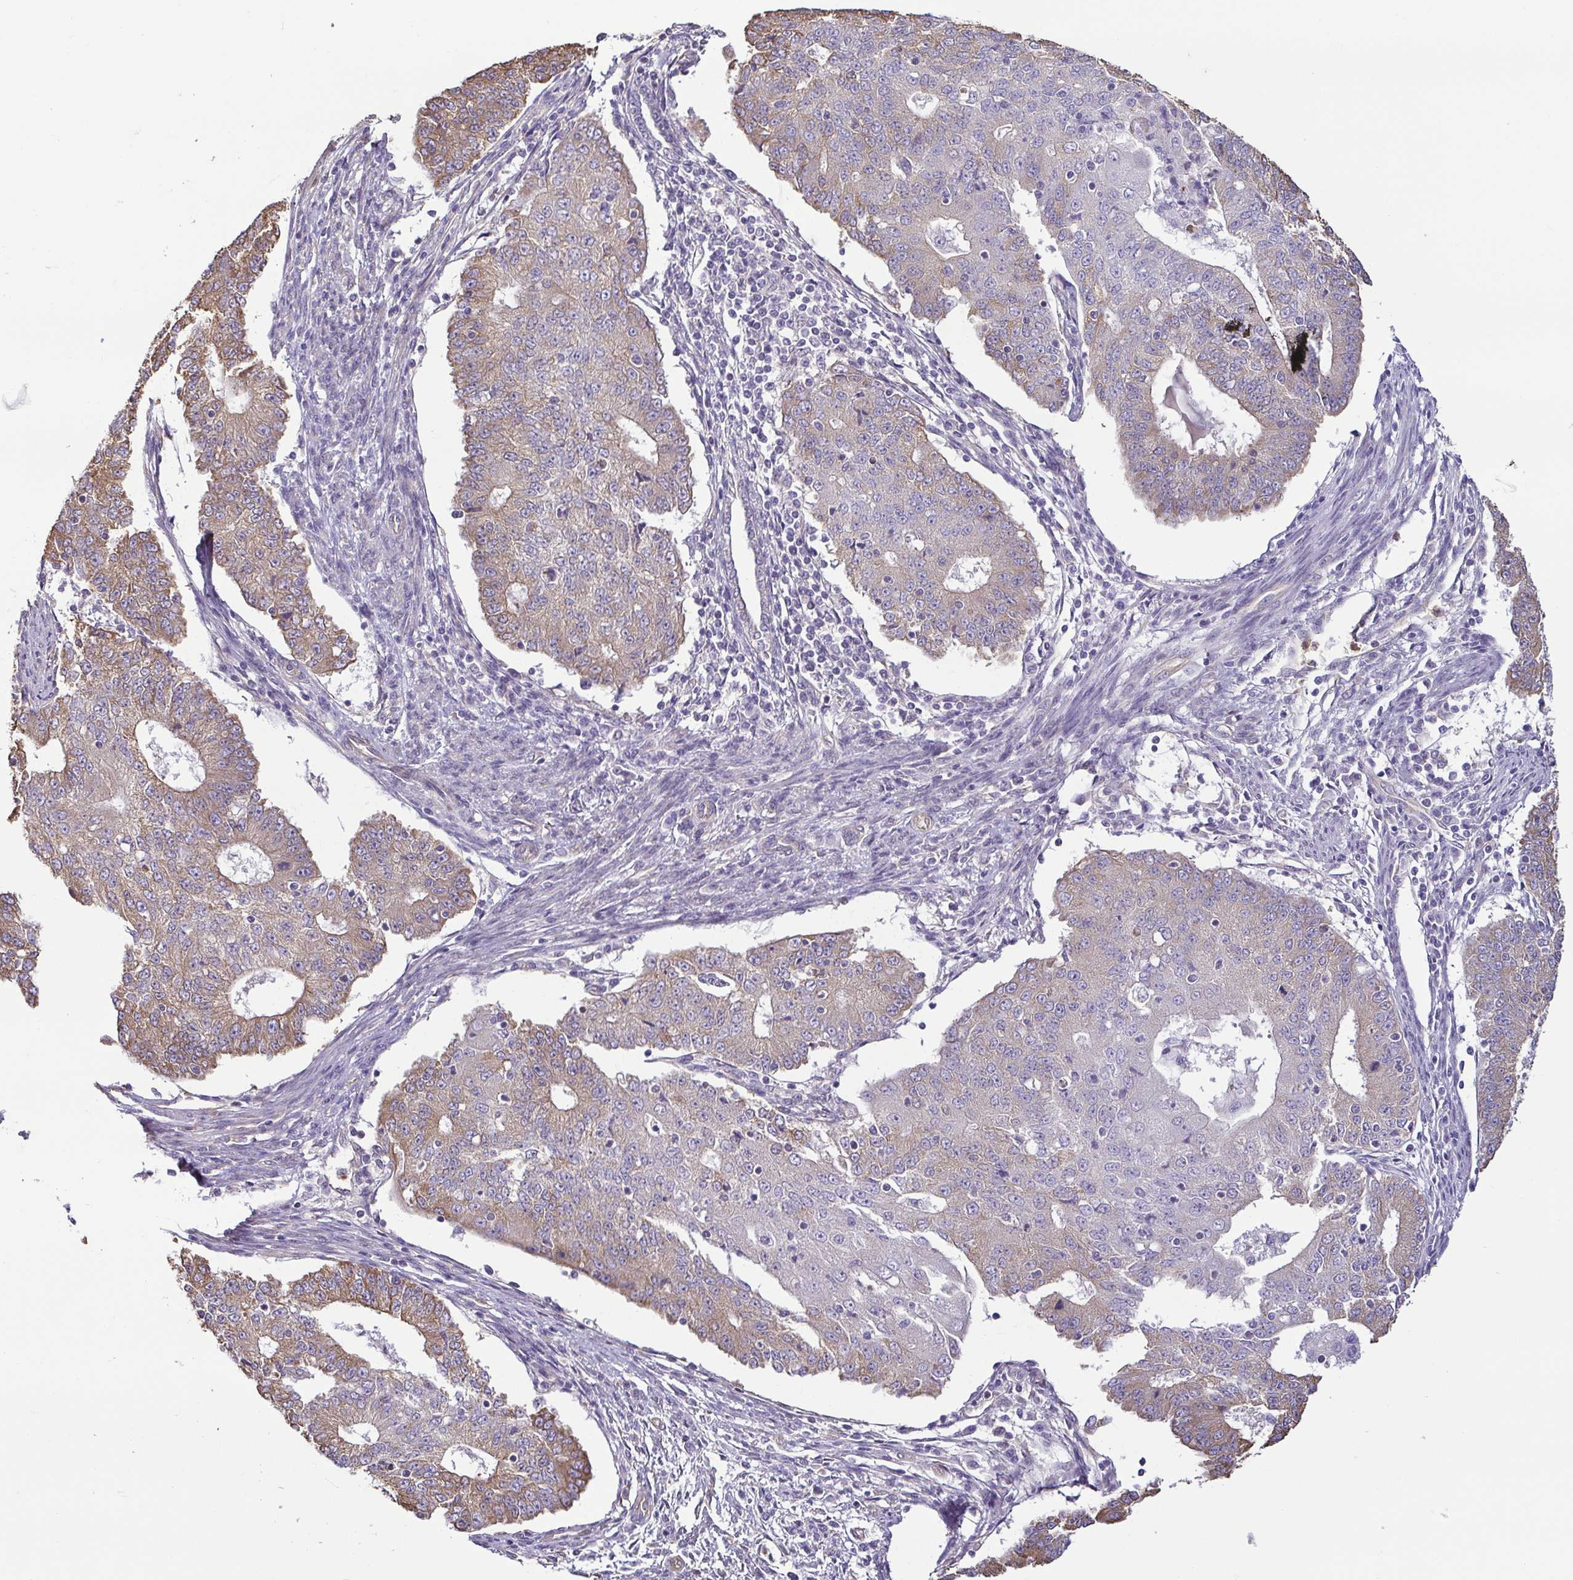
{"staining": {"intensity": "weak", "quantity": "<25%", "location": "cytoplasmic/membranous"}, "tissue": "endometrial cancer", "cell_type": "Tumor cells", "image_type": "cancer", "snomed": [{"axis": "morphology", "description": "Adenocarcinoma, NOS"}, {"axis": "topography", "description": "Endometrium"}], "caption": "An image of endometrial cancer stained for a protein reveals no brown staining in tumor cells.", "gene": "MYL10", "patient": {"sex": "female", "age": 56}}